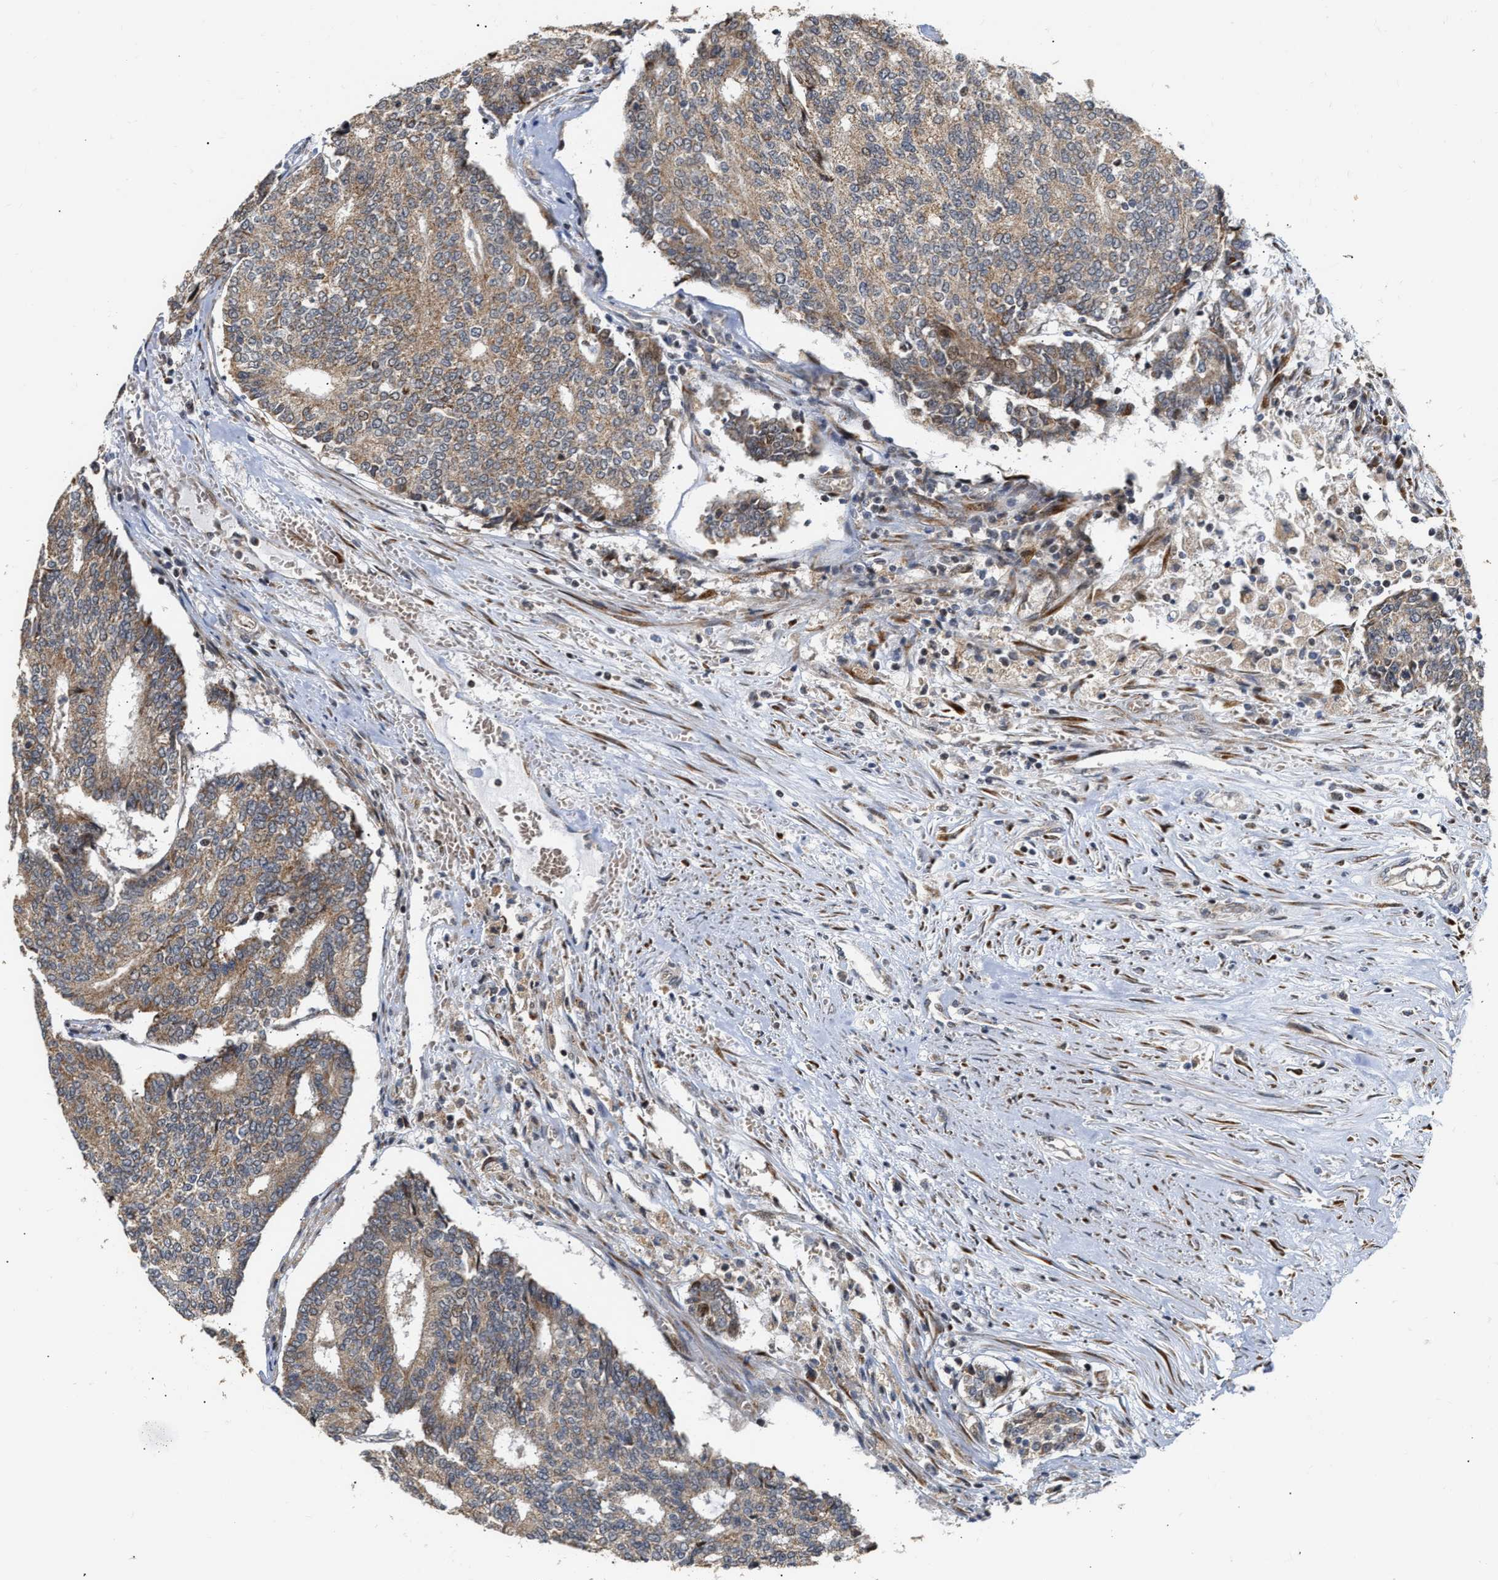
{"staining": {"intensity": "moderate", "quantity": ">75%", "location": "cytoplasmic/membranous"}, "tissue": "prostate cancer", "cell_type": "Tumor cells", "image_type": "cancer", "snomed": [{"axis": "morphology", "description": "Normal tissue, NOS"}, {"axis": "morphology", "description": "Adenocarcinoma, High grade"}, {"axis": "topography", "description": "Prostate"}, {"axis": "topography", "description": "Seminal veicle"}], "caption": "This is a micrograph of immunohistochemistry staining of prostate cancer (high-grade adenocarcinoma), which shows moderate positivity in the cytoplasmic/membranous of tumor cells.", "gene": "DEPTOR", "patient": {"sex": "male", "age": 55}}